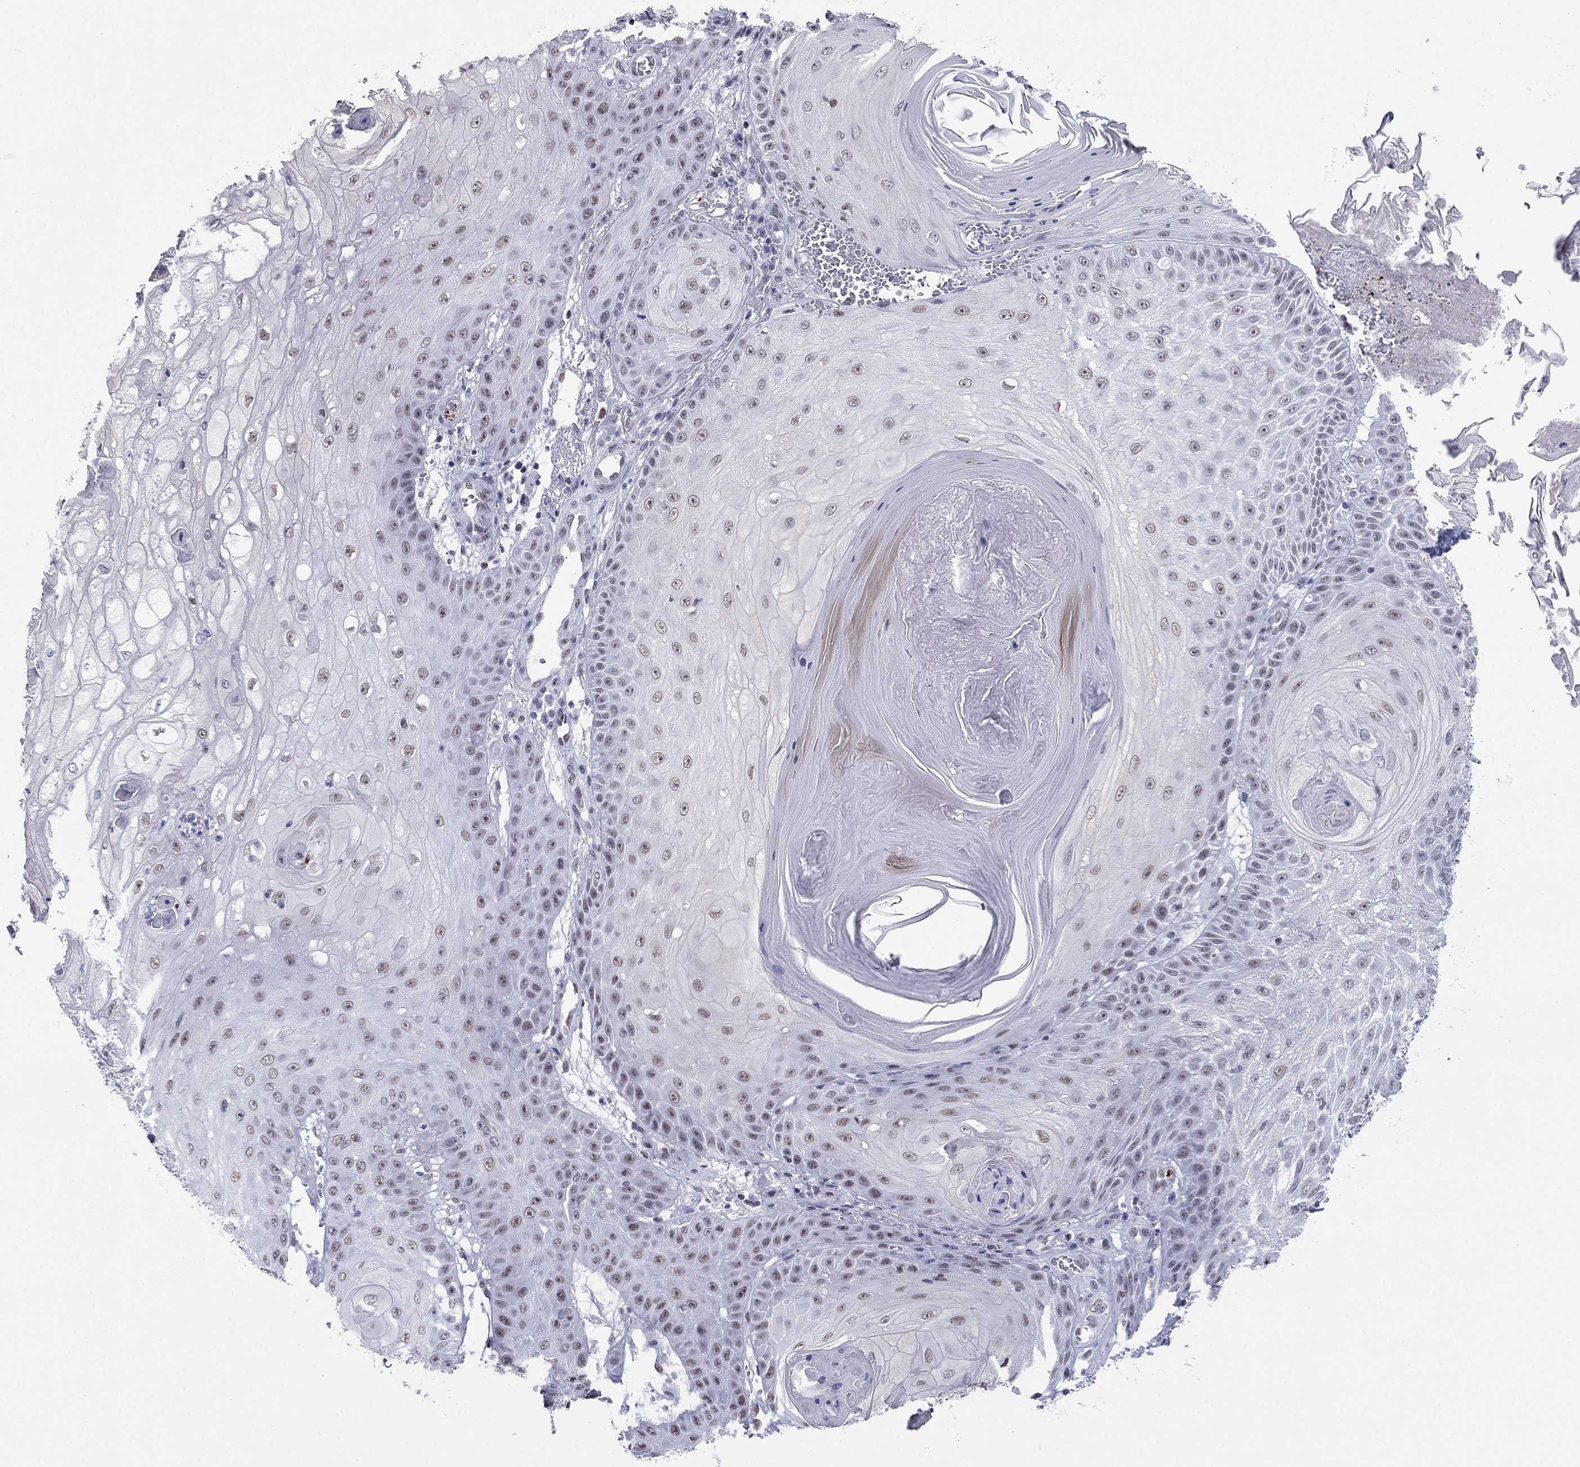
{"staining": {"intensity": "weak", "quantity": ">75%", "location": "nuclear"}, "tissue": "skin cancer", "cell_type": "Tumor cells", "image_type": "cancer", "snomed": [{"axis": "morphology", "description": "Squamous cell carcinoma, NOS"}, {"axis": "topography", "description": "Skin"}], "caption": "Weak nuclear expression for a protein is present in about >75% of tumor cells of squamous cell carcinoma (skin) using immunohistochemistry (IHC).", "gene": "PPM1G", "patient": {"sex": "male", "age": 70}}